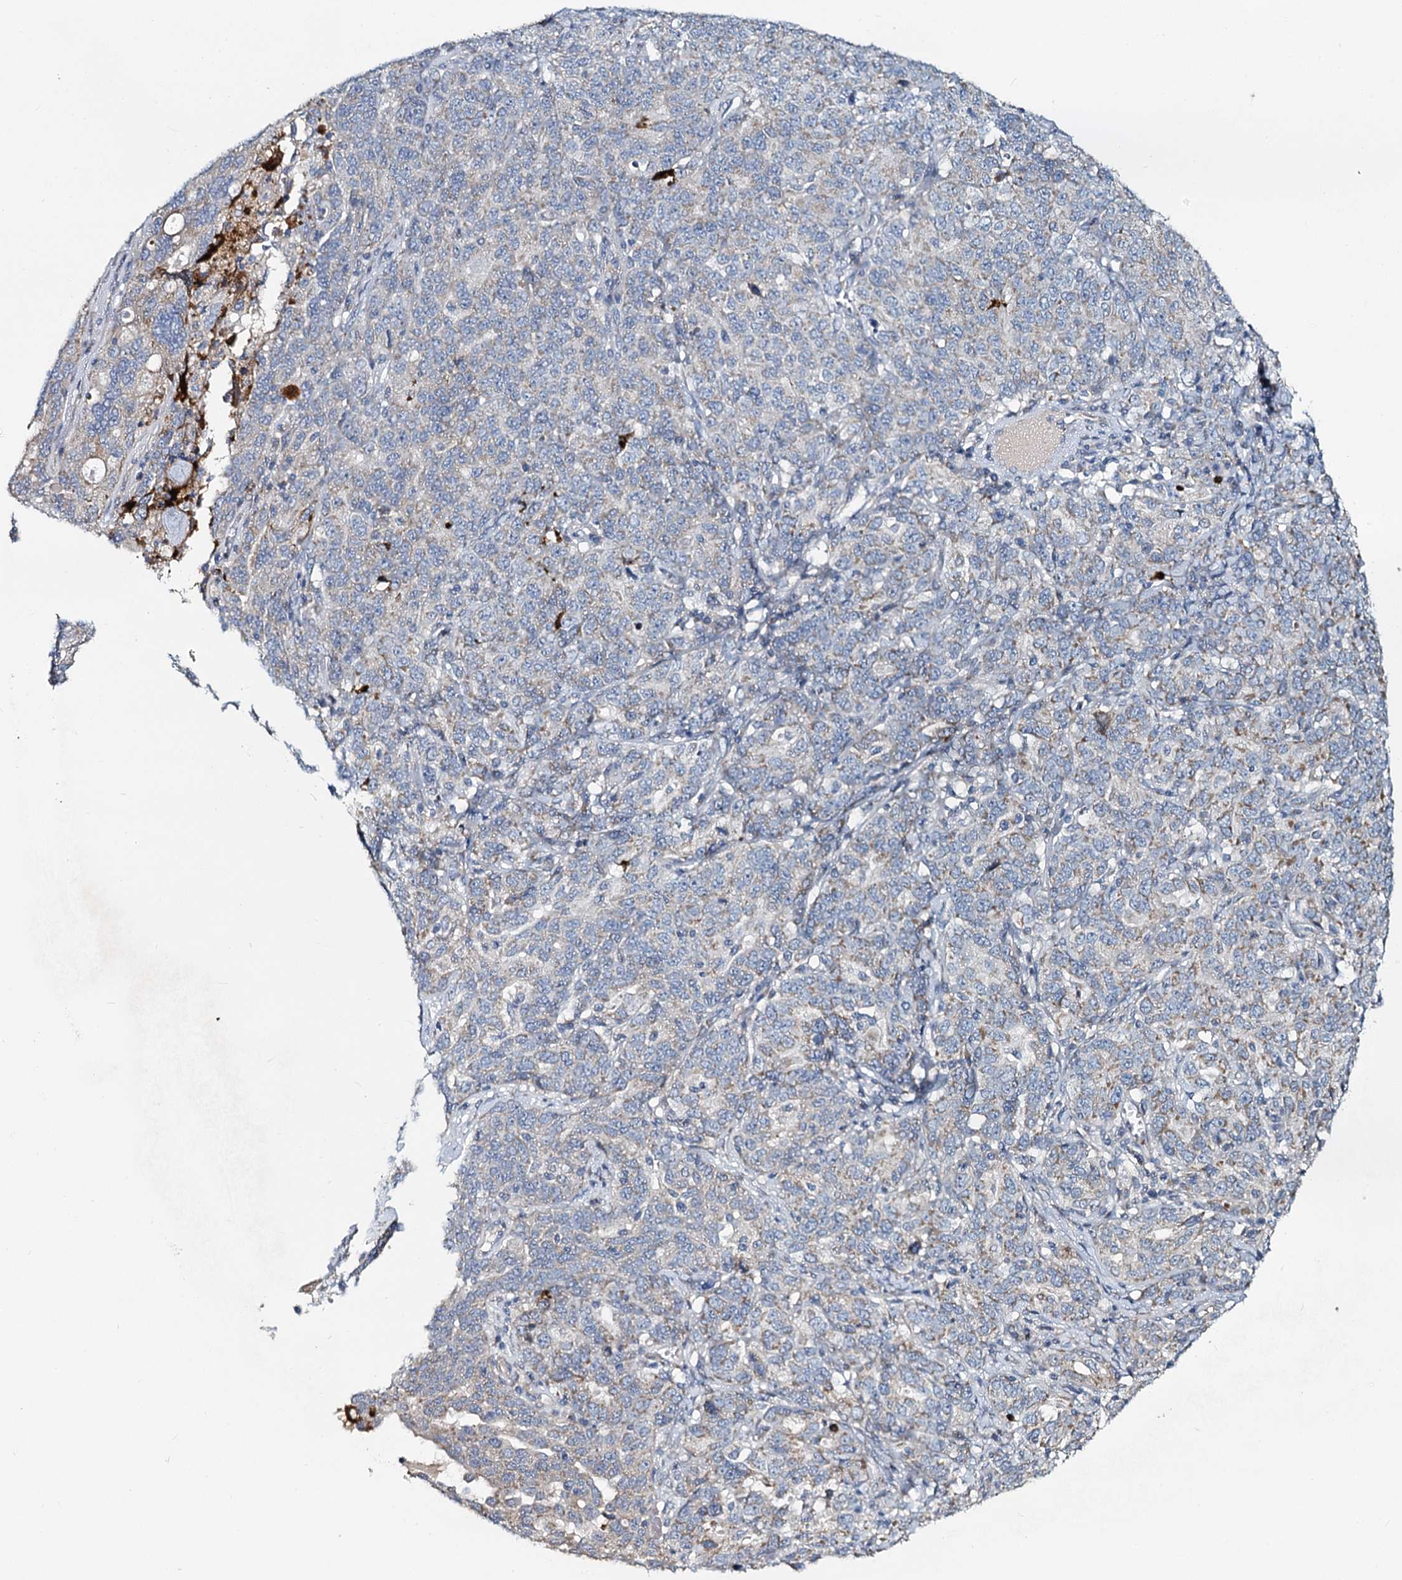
{"staining": {"intensity": "negative", "quantity": "none", "location": "none"}, "tissue": "ovarian cancer", "cell_type": "Tumor cells", "image_type": "cancer", "snomed": [{"axis": "morphology", "description": "Carcinoma, endometroid"}, {"axis": "topography", "description": "Ovary"}], "caption": "Protein analysis of ovarian cancer reveals no significant staining in tumor cells. (Brightfield microscopy of DAB immunohistochemistry (IHC) at high magnification).", "gene": "DCUN1D2", "patient": {"sex": "female", "age": 62}}